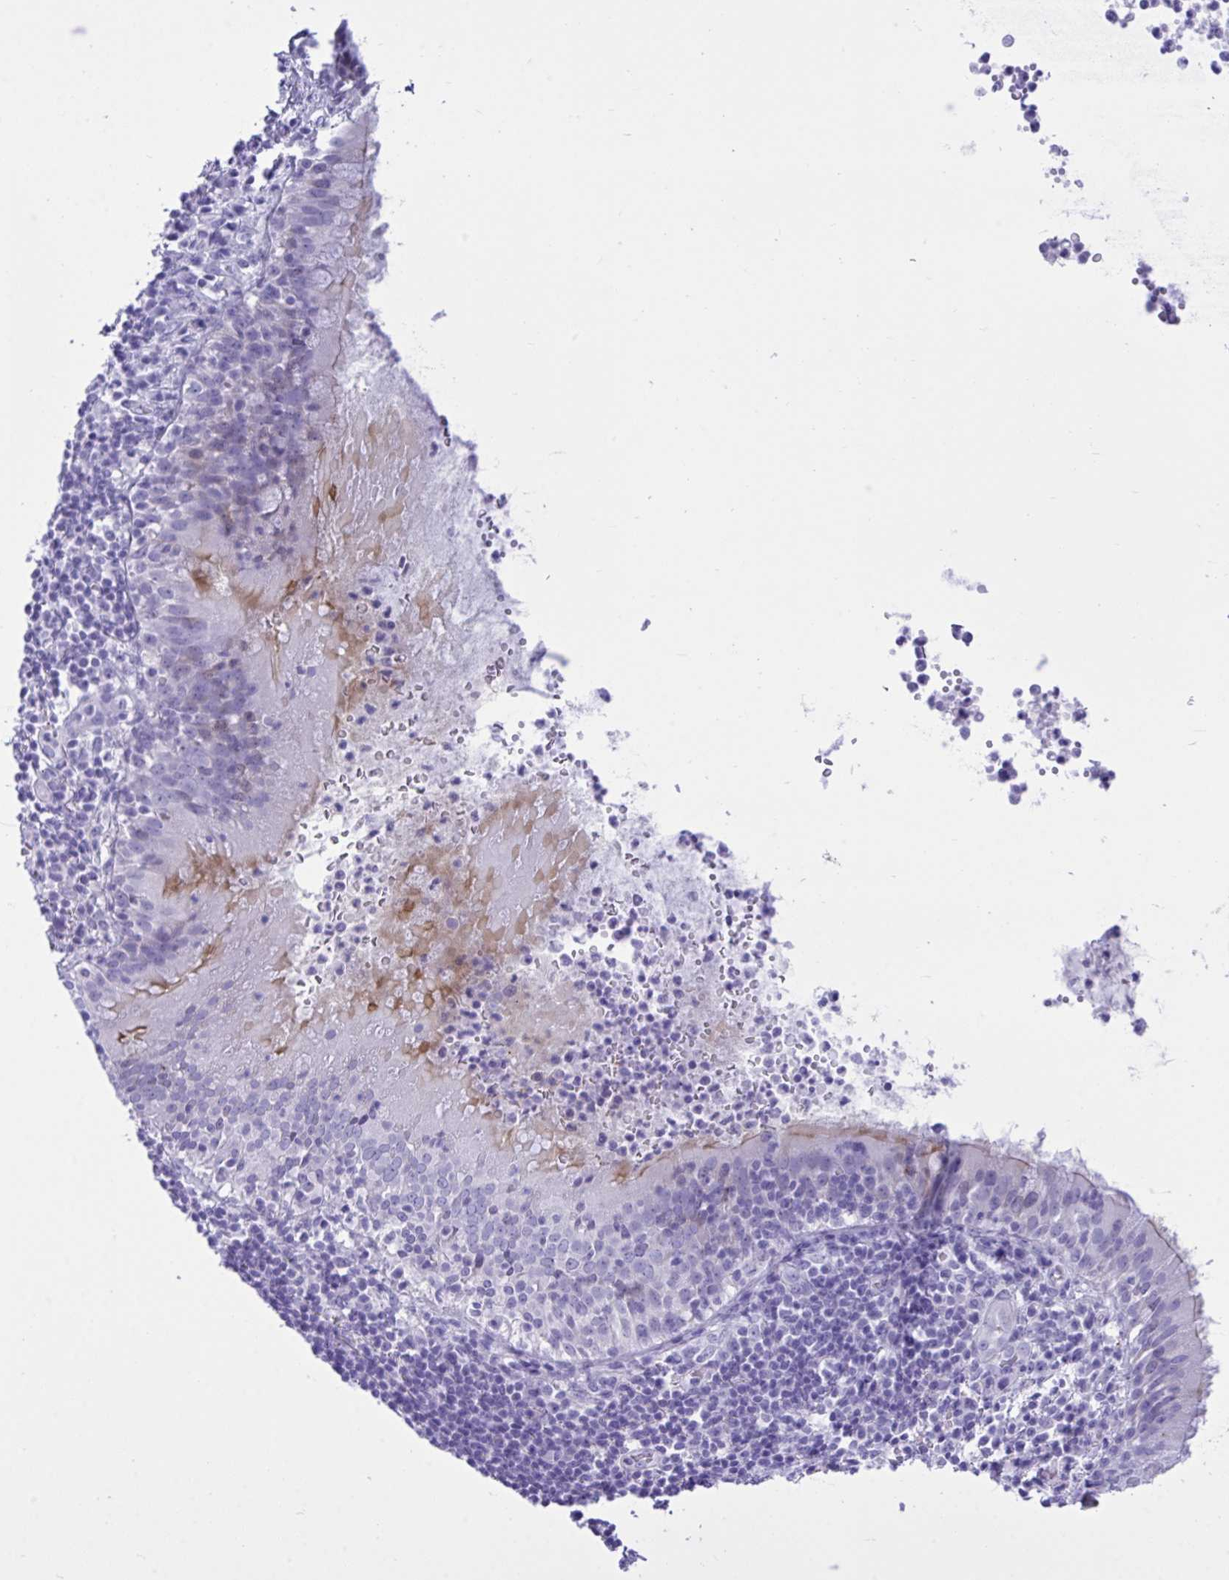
{"staining": {"intensity": "negative", "quantity": "none", "location": "none"}, "tissue": "bronchus", "cell_type": "Respiratory epithelial cells", "image_type": "normal", "snomed": [{"axis": "morphology", "description": "Normal tissue, NOS"}, {"axis": "topography", "description": "Cartilage tissue"}, {"axis": "topography", "description": "Bronchus"}], "caption": "Benign bronchus was stained to show a protein in brown. There is no significant positivity in respiratory epithelial cells. Brightfield microscopy of immunohistochemistry (IHC) stained with DAB (brown) and hematoxylin (blue), captured at high magnification.", "gene": "BEX5", "patient": {"sex": "male", "age": 56}}